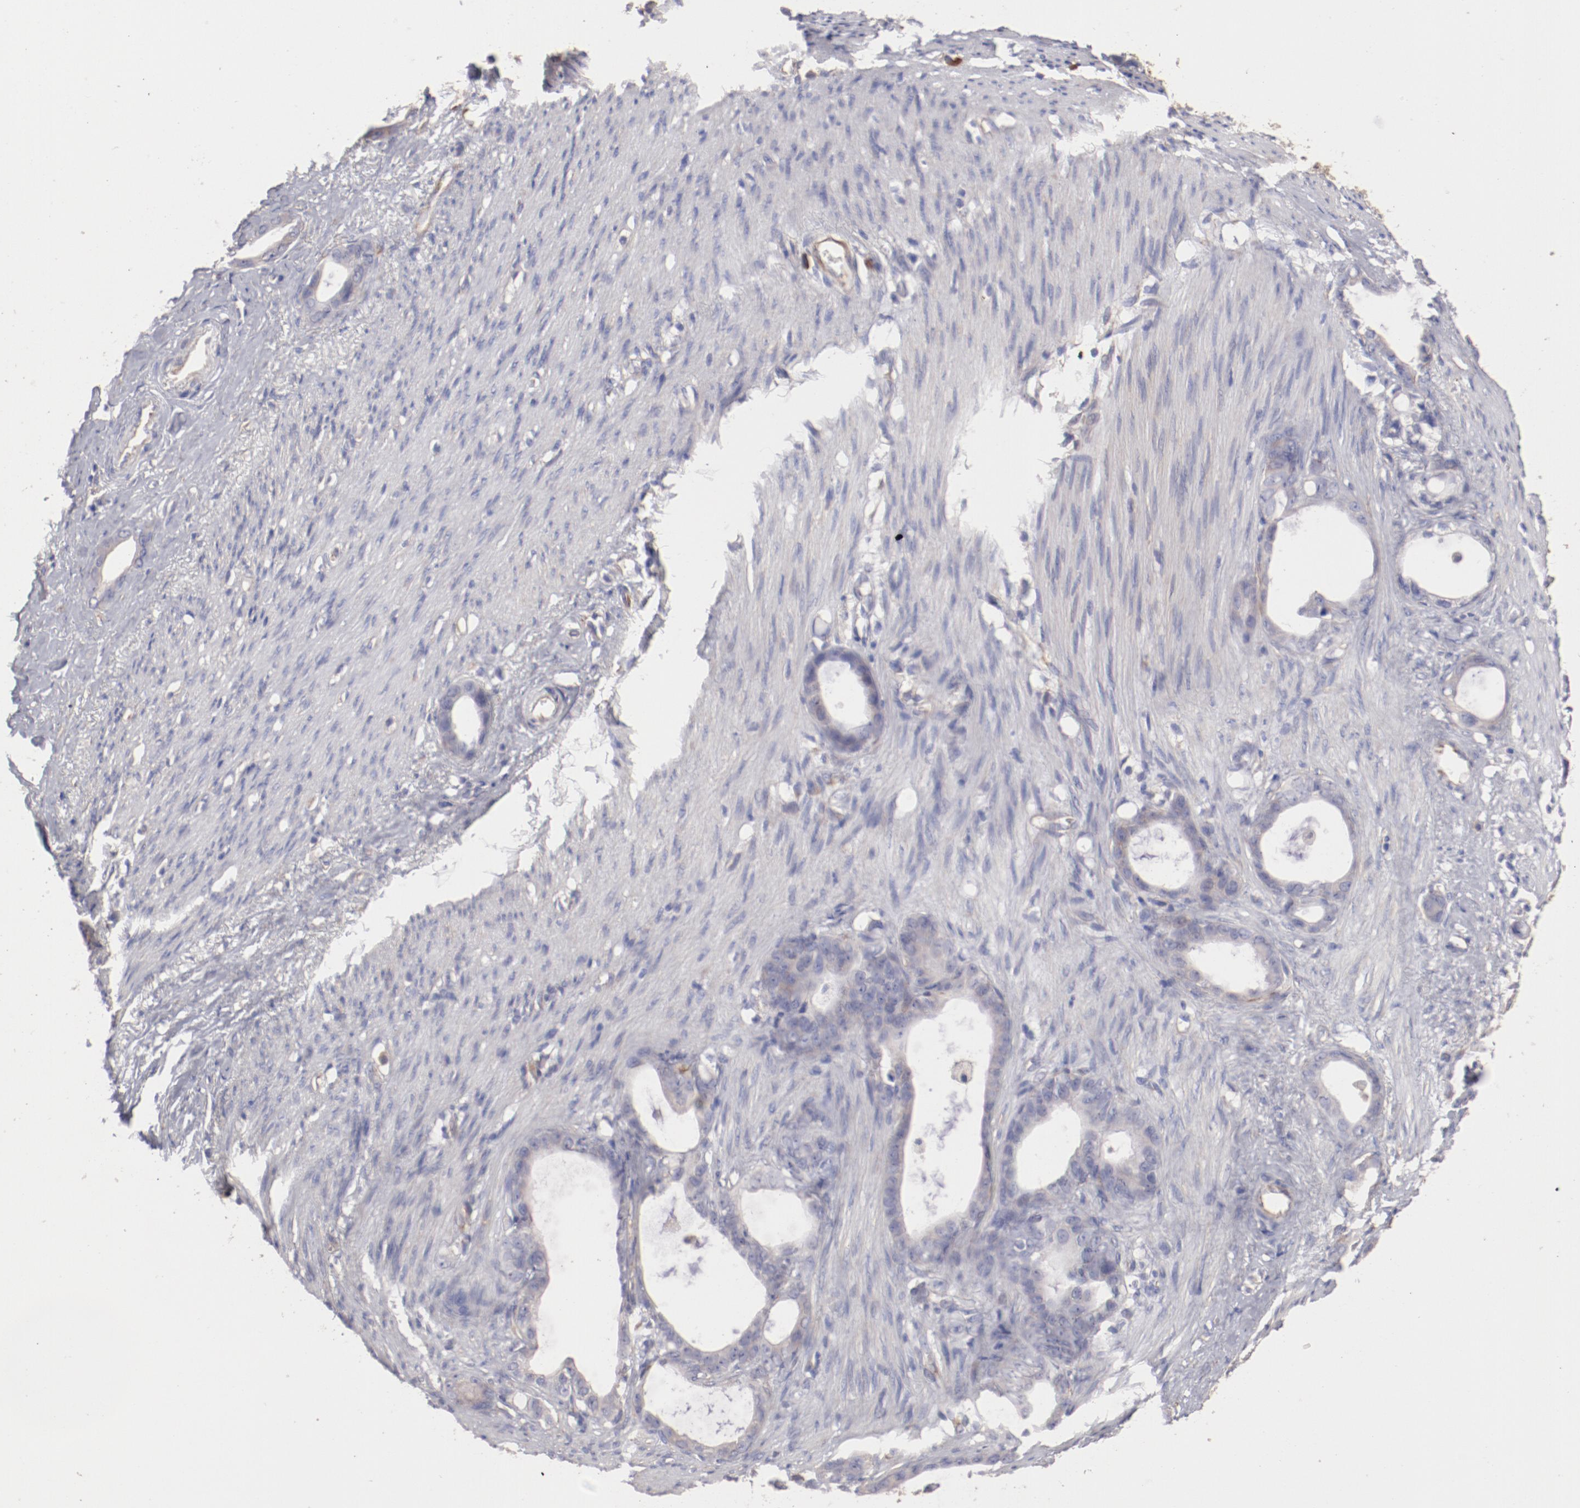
{"staining": {"intensity": "weak", "quantity": "25%-75%", "location": "cytoplasmic/membranous"}, "tissue": "stomach cancer", "cell_type": "Tumor cells", "image_type": "cancer", "snomed": [{"axis": "morphology", "description": "Adenocarcinoma, NOS"}, {"axis": "topography", "description": "Stomach"}], "caption": "High-power microscopy captured an immunohistochemistry image of stomach cancer (adenocarcinoma), revealing weak cytoplasmic/membranous expression in approximately 25%-75% of tumor cells.", "gene": "ENTPD5", "patient": {"sex": "female", "age": 75}}